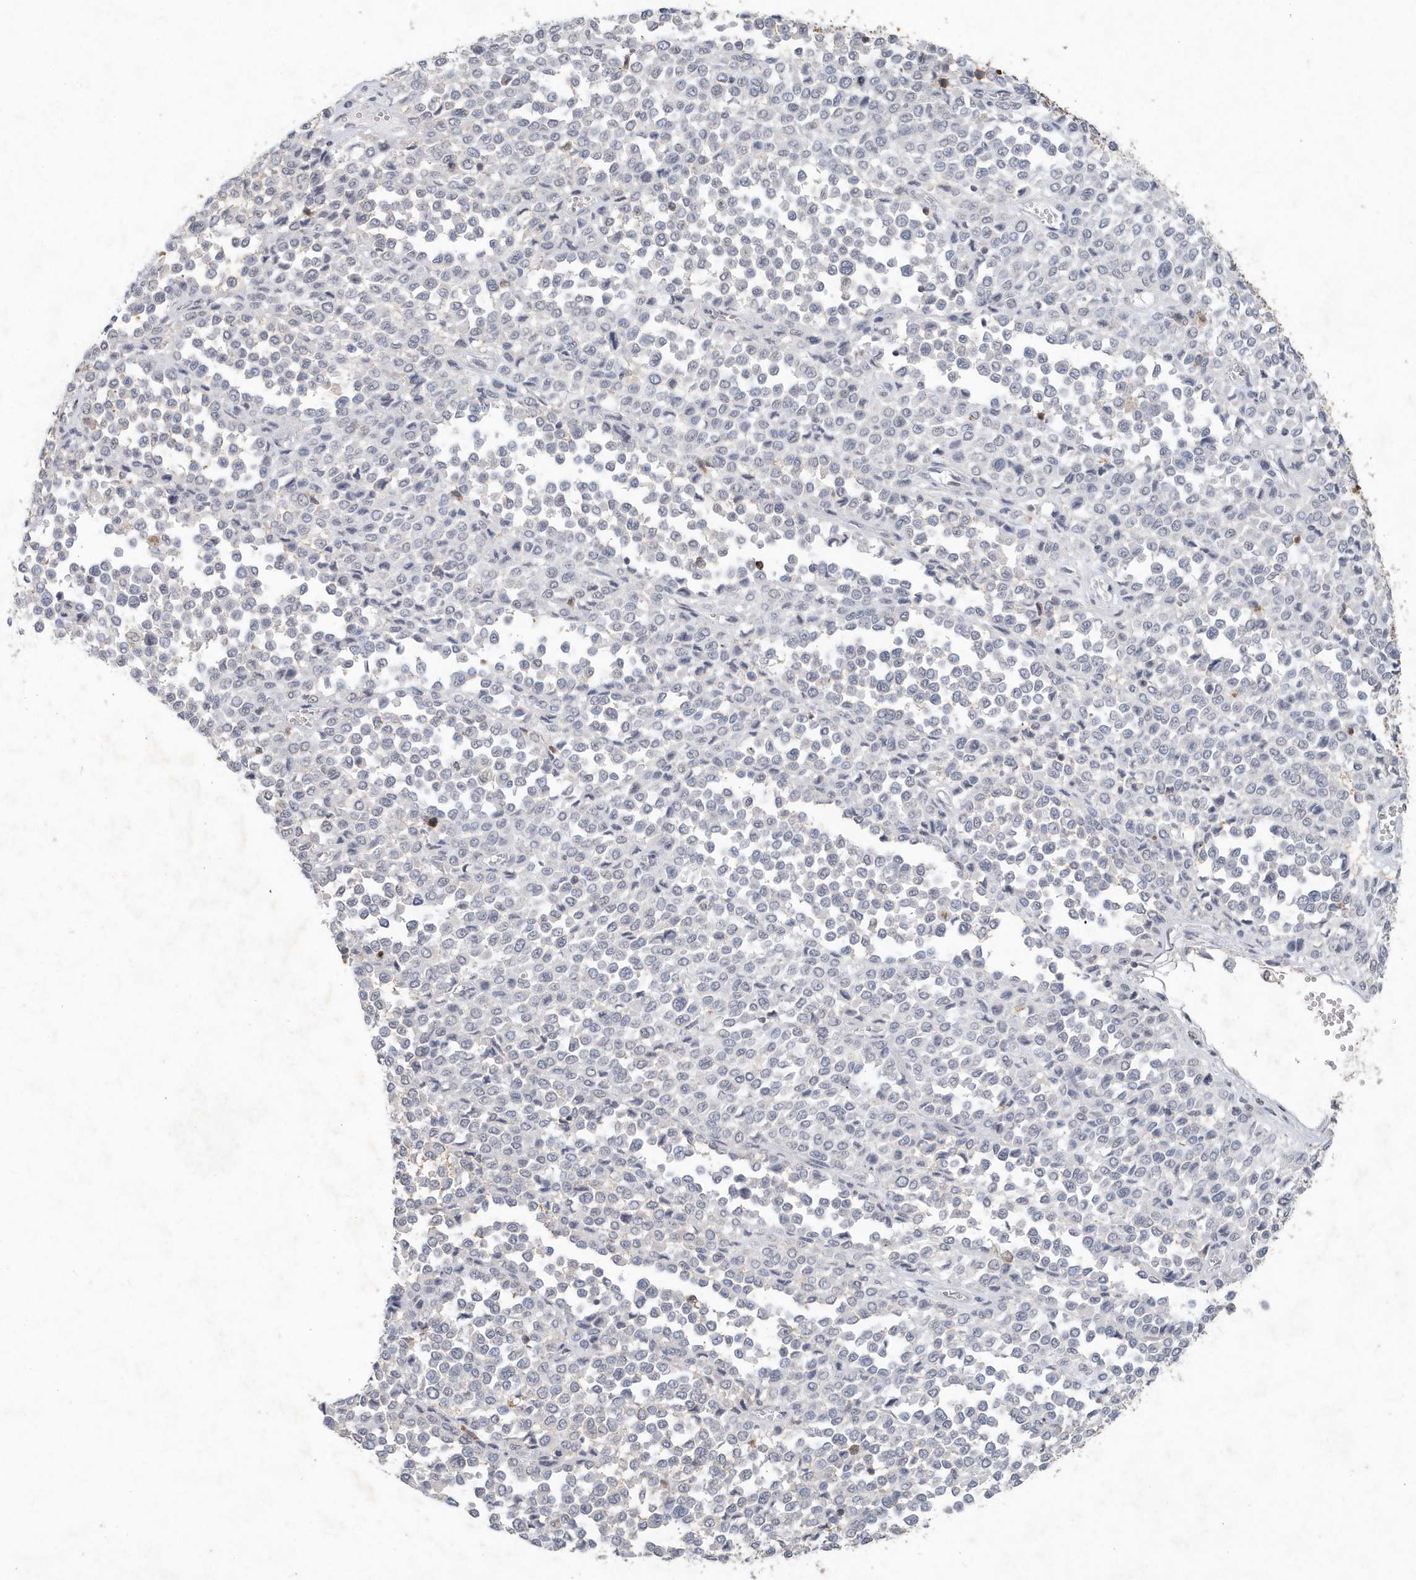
{"staining": {"intensity": "negative", "quantity": "none", "location": "none"}, "tissue": "melanoma", "cell_type": "Tumor cells", "image_type": "cancer", "snomed": [{"axis": "morphology", "description": "Malignant melanoma, Metastatic site"}, {"axis": "topography", "description": "Pancreas"}], "caption": "There is no significant positivity in tumor cells of malignant melanoma (metastatic site). Brightfield microscopy of immunohistochemistry (IHC) stained with DAB (brown) and hematoxylin (blue), captured at high magnification.", "gene": "PDCD1", "patient": {"sex": "female", "age": 30}}